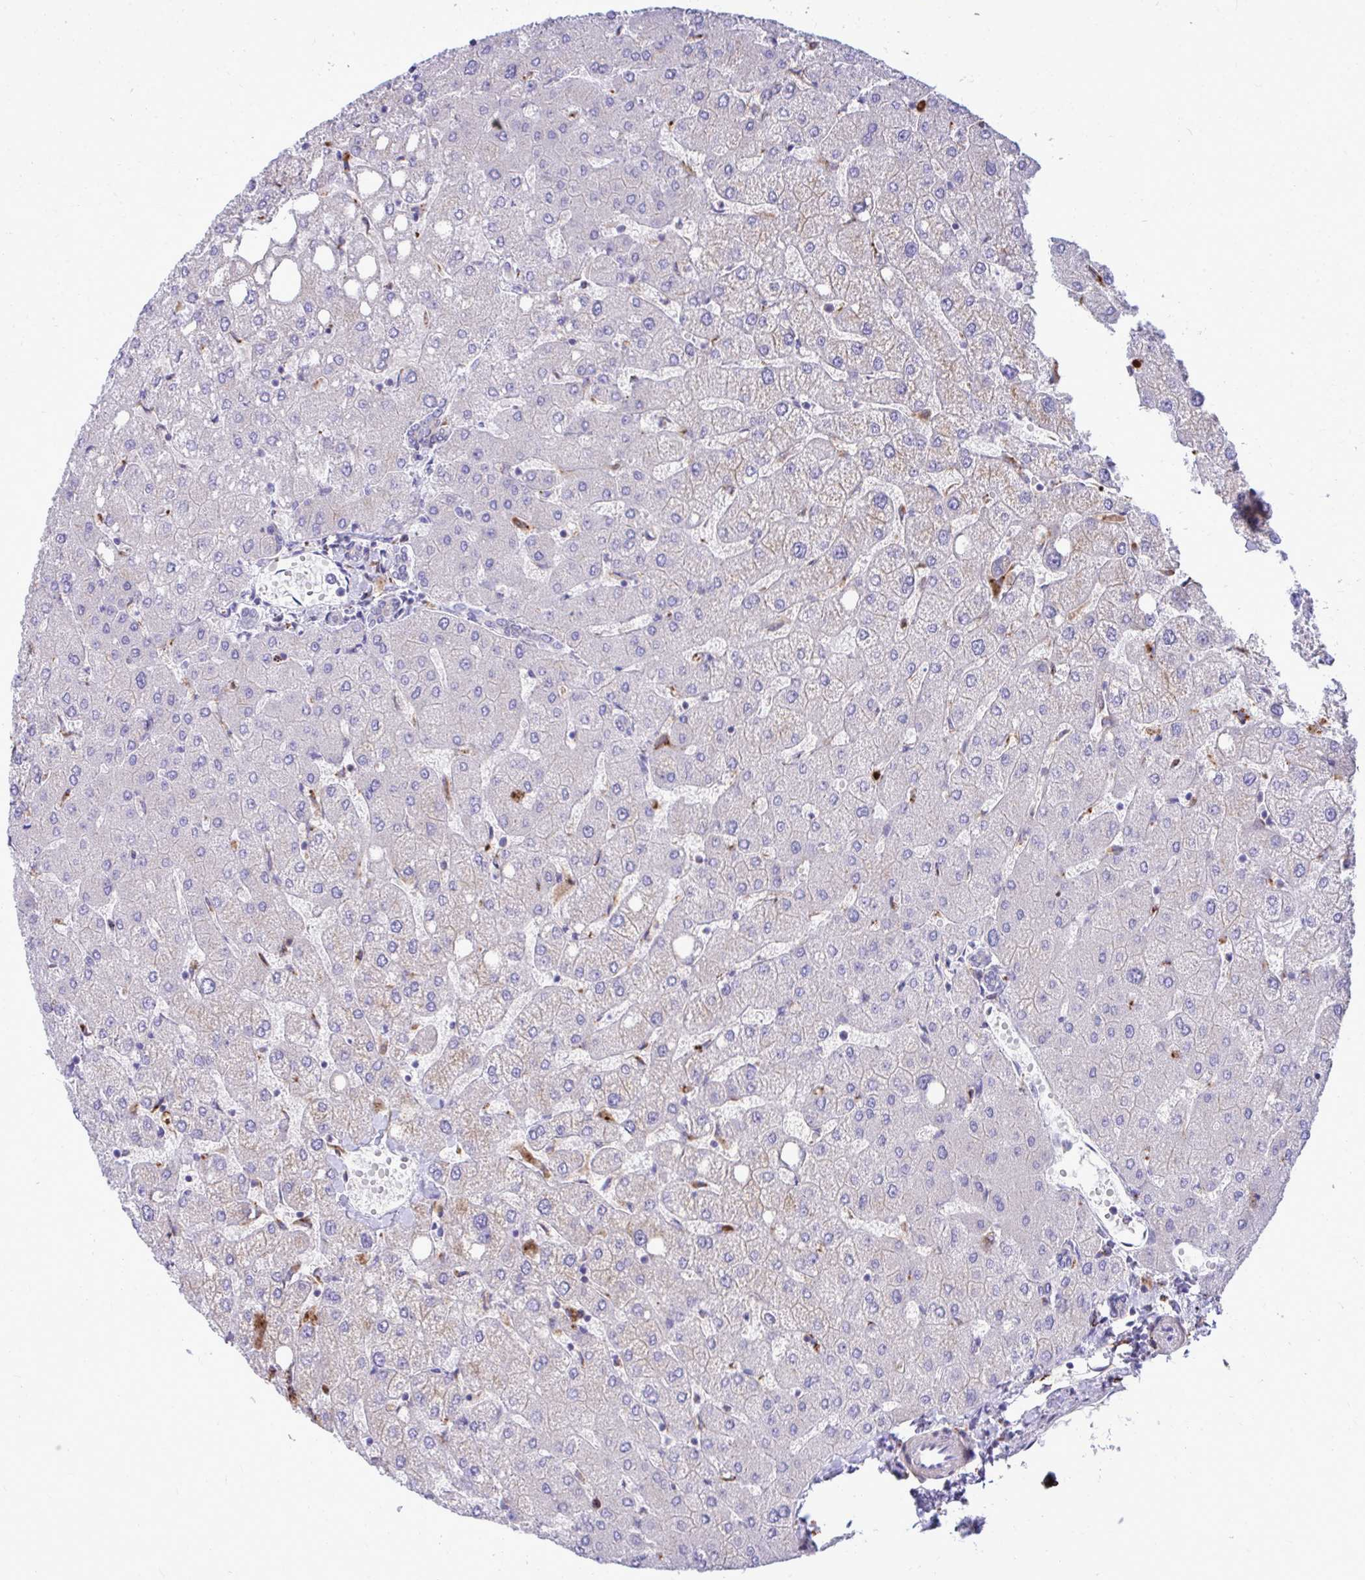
{"staining": {"intensity": "negative", "quantity": "none", "location": "none"}, "tissue": "liver", "cell_type": "Cholangiocytes", "image_type": "normal", "snomed": [{"axis": "morphology", "description": "Normal tissue, NOS"}, {"axis": "topography", "description": "Liver"}], "caption": "The image reveals no staining of cholangiocytes in normal liver.", "gene": "TP53I11", "patient": {"sex": "female", "age": 54}}